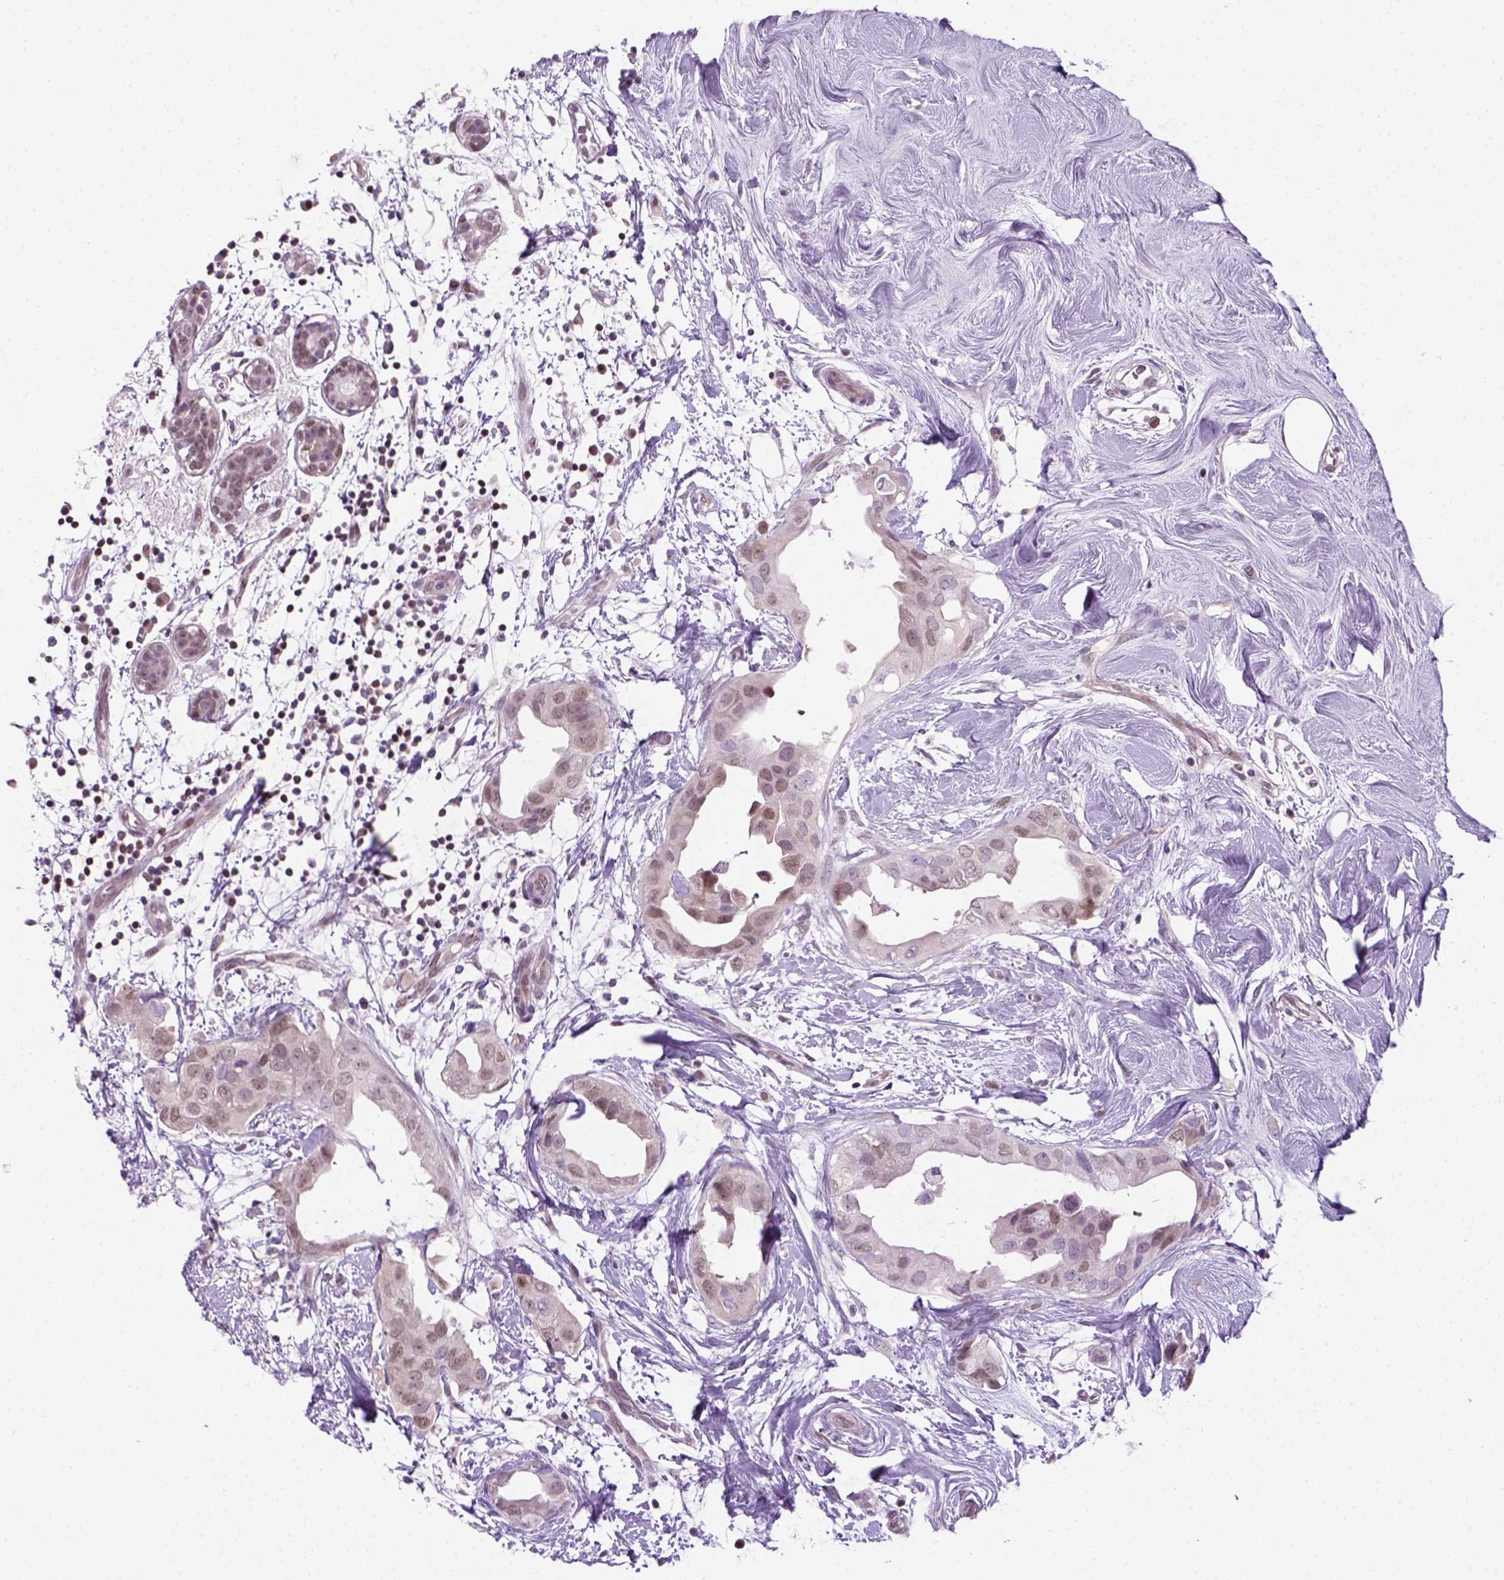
{"staining": {"intensity": "weak", "quantity": "<25%", "location": "nuclear"}, "tissue": "breast cancer", "cell_type": "Tumor cells", "image_type": "cancer", "snomed": [{"axis": "morphology", "description": "Normal tissue, NOS"}, {"axis": "morphology", "description": "Duct carcinoma"}, {"axis": "topography", "description": "Breast"}], "caption": "The photomicrograph displays no significant positivity in tumor cells of infiltrating ductal carcinoma (breast).", "gene": "MGMT", "patient": {"sex": "female", "age": 40}}